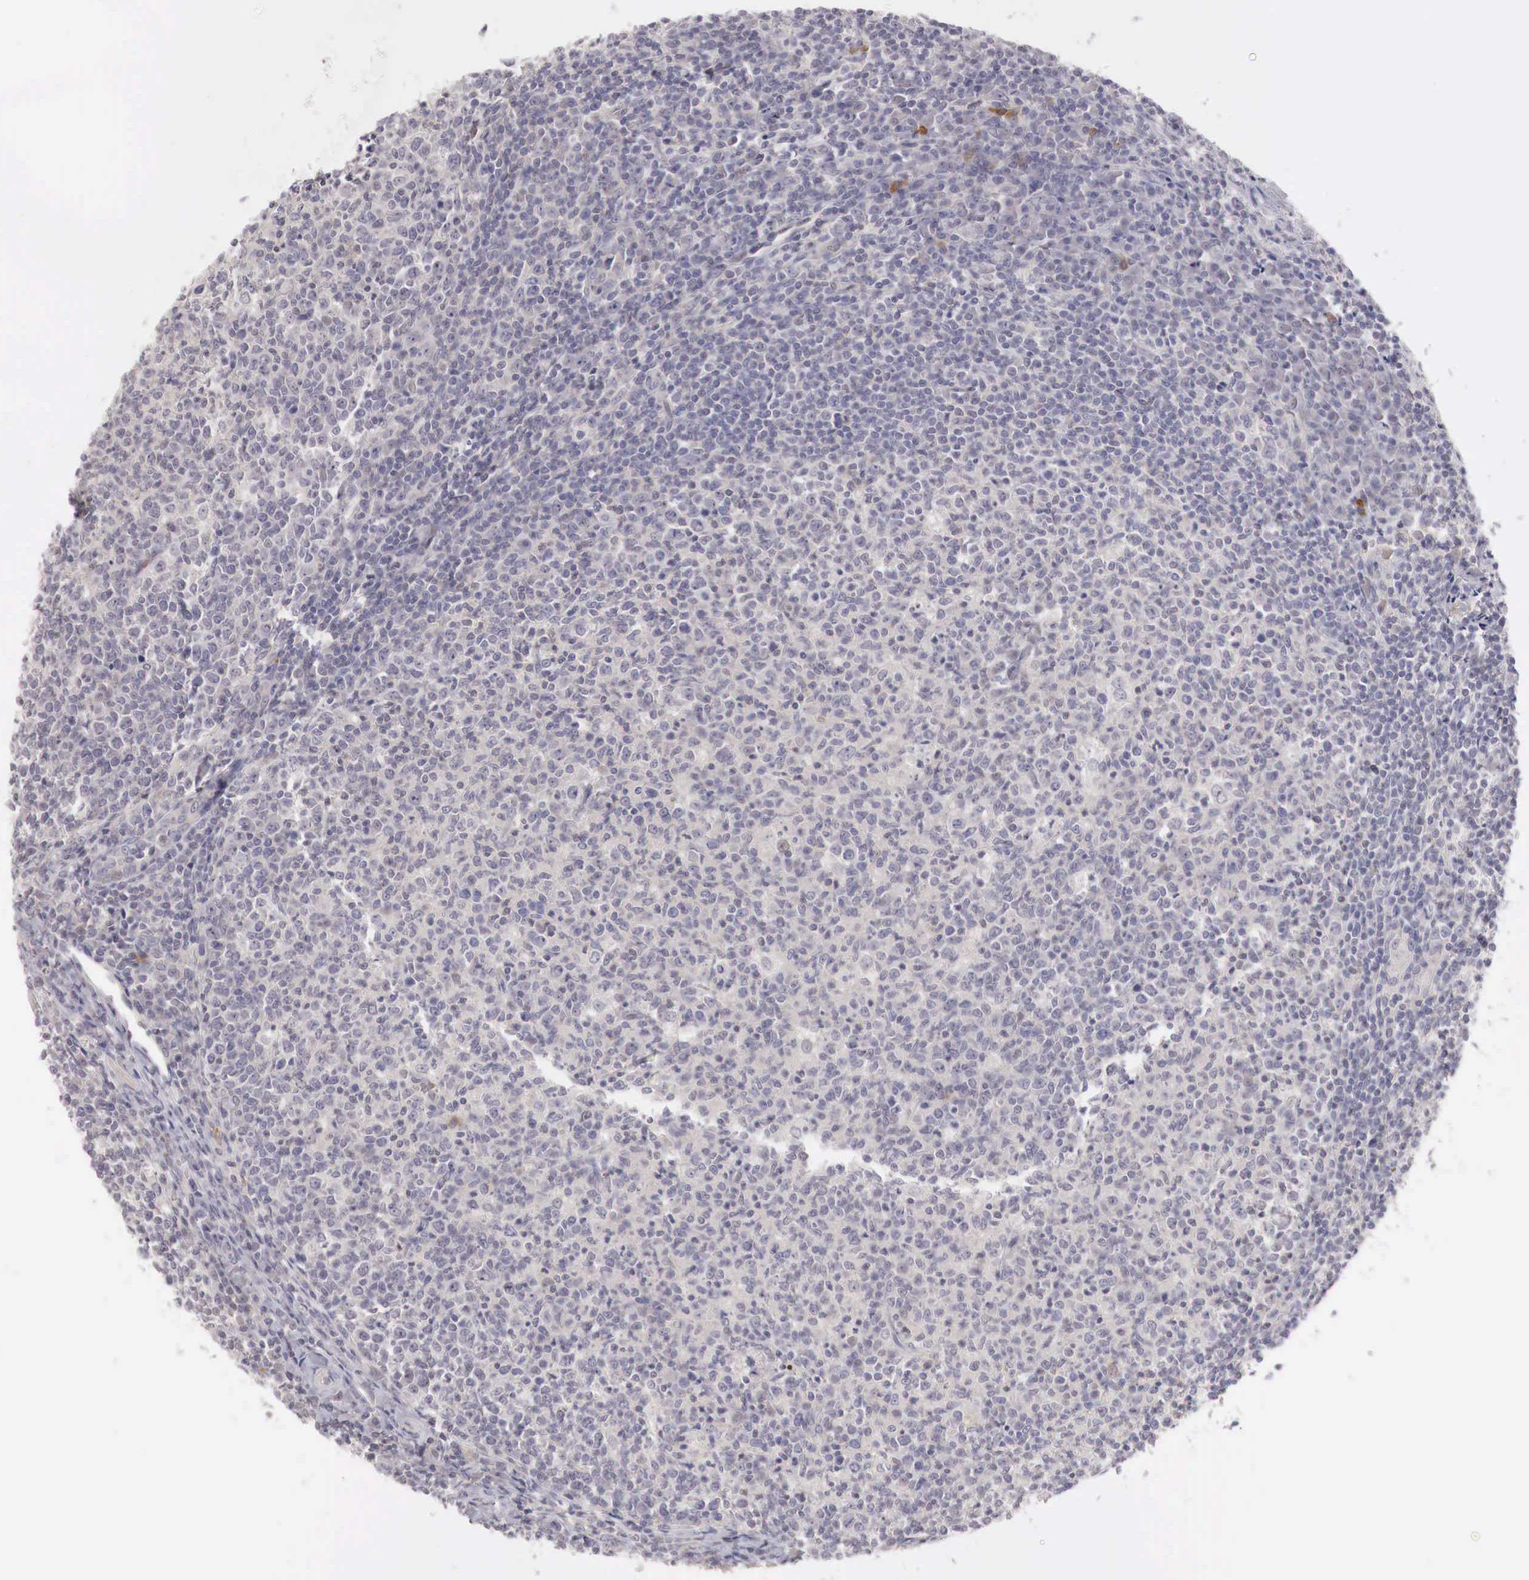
{"staining": {"intensity": "negative", "quantity": "none", "location": "none"}, "tissue": "tonsil", "cell_type": "Germinal center cells", "image_type": "normal", "snomed": [{"axis": "morphology", "description": "Normal tissue, NOS"}, {"axis": "topography", "description": "Tonsil"}], "caption": "The photomicrograph demonstrates no significant expression in germinal center cells of tonsil. (DAB IHC visualized using brightfield microscopy, high magnification).", "gene": "GATA1", "patient": {"sex": "male", "age": 6}}